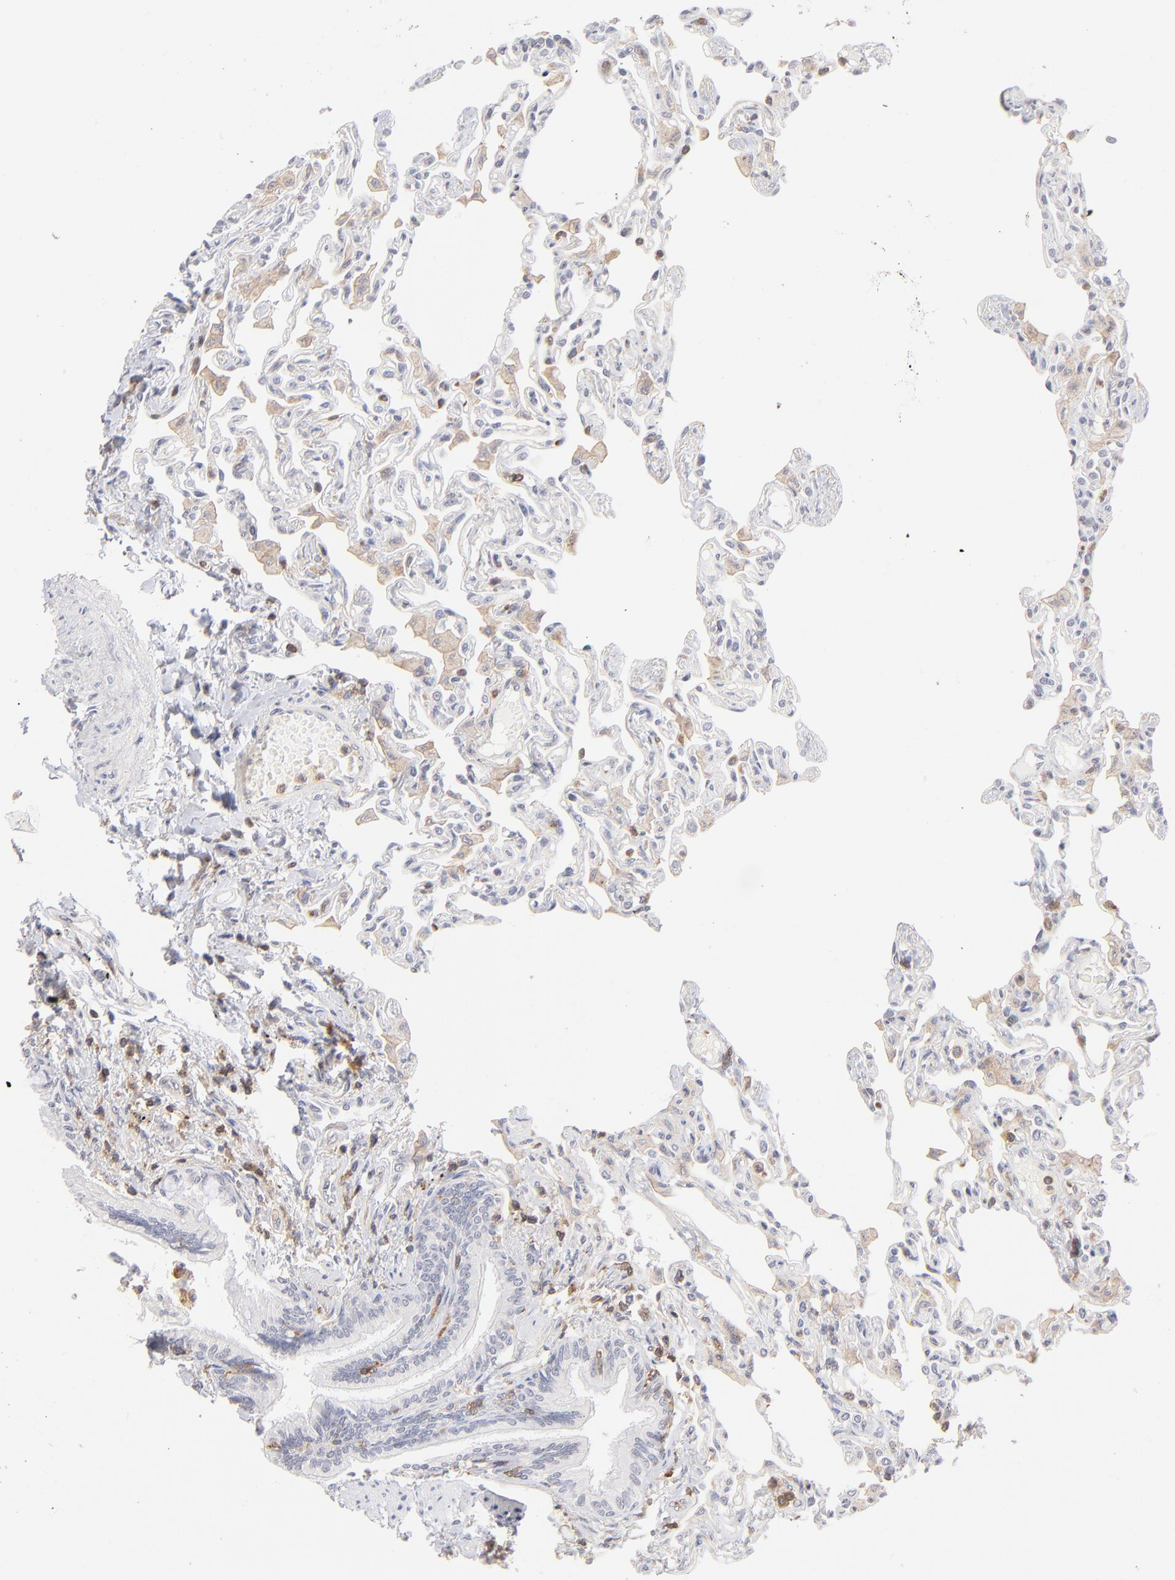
{"staining": {"intensity": "negative", "quantity": "none", "location": "none"}, "tissue": "lung", "cell_type": "Alveolar cells", "image_type": "normal", "snomed": [{"axis": "morphology", "description": "Normal tissue, NOS"}, {"axis": "topography", "description": "Lung"}], "caption": "An immunohistochemistry (IHC) photomicrograph of benign lung is shown. There is no staining in alveolar cells of lung.", "gene": "WIPF1", "patient": {"sex": "female", "age": 49}}